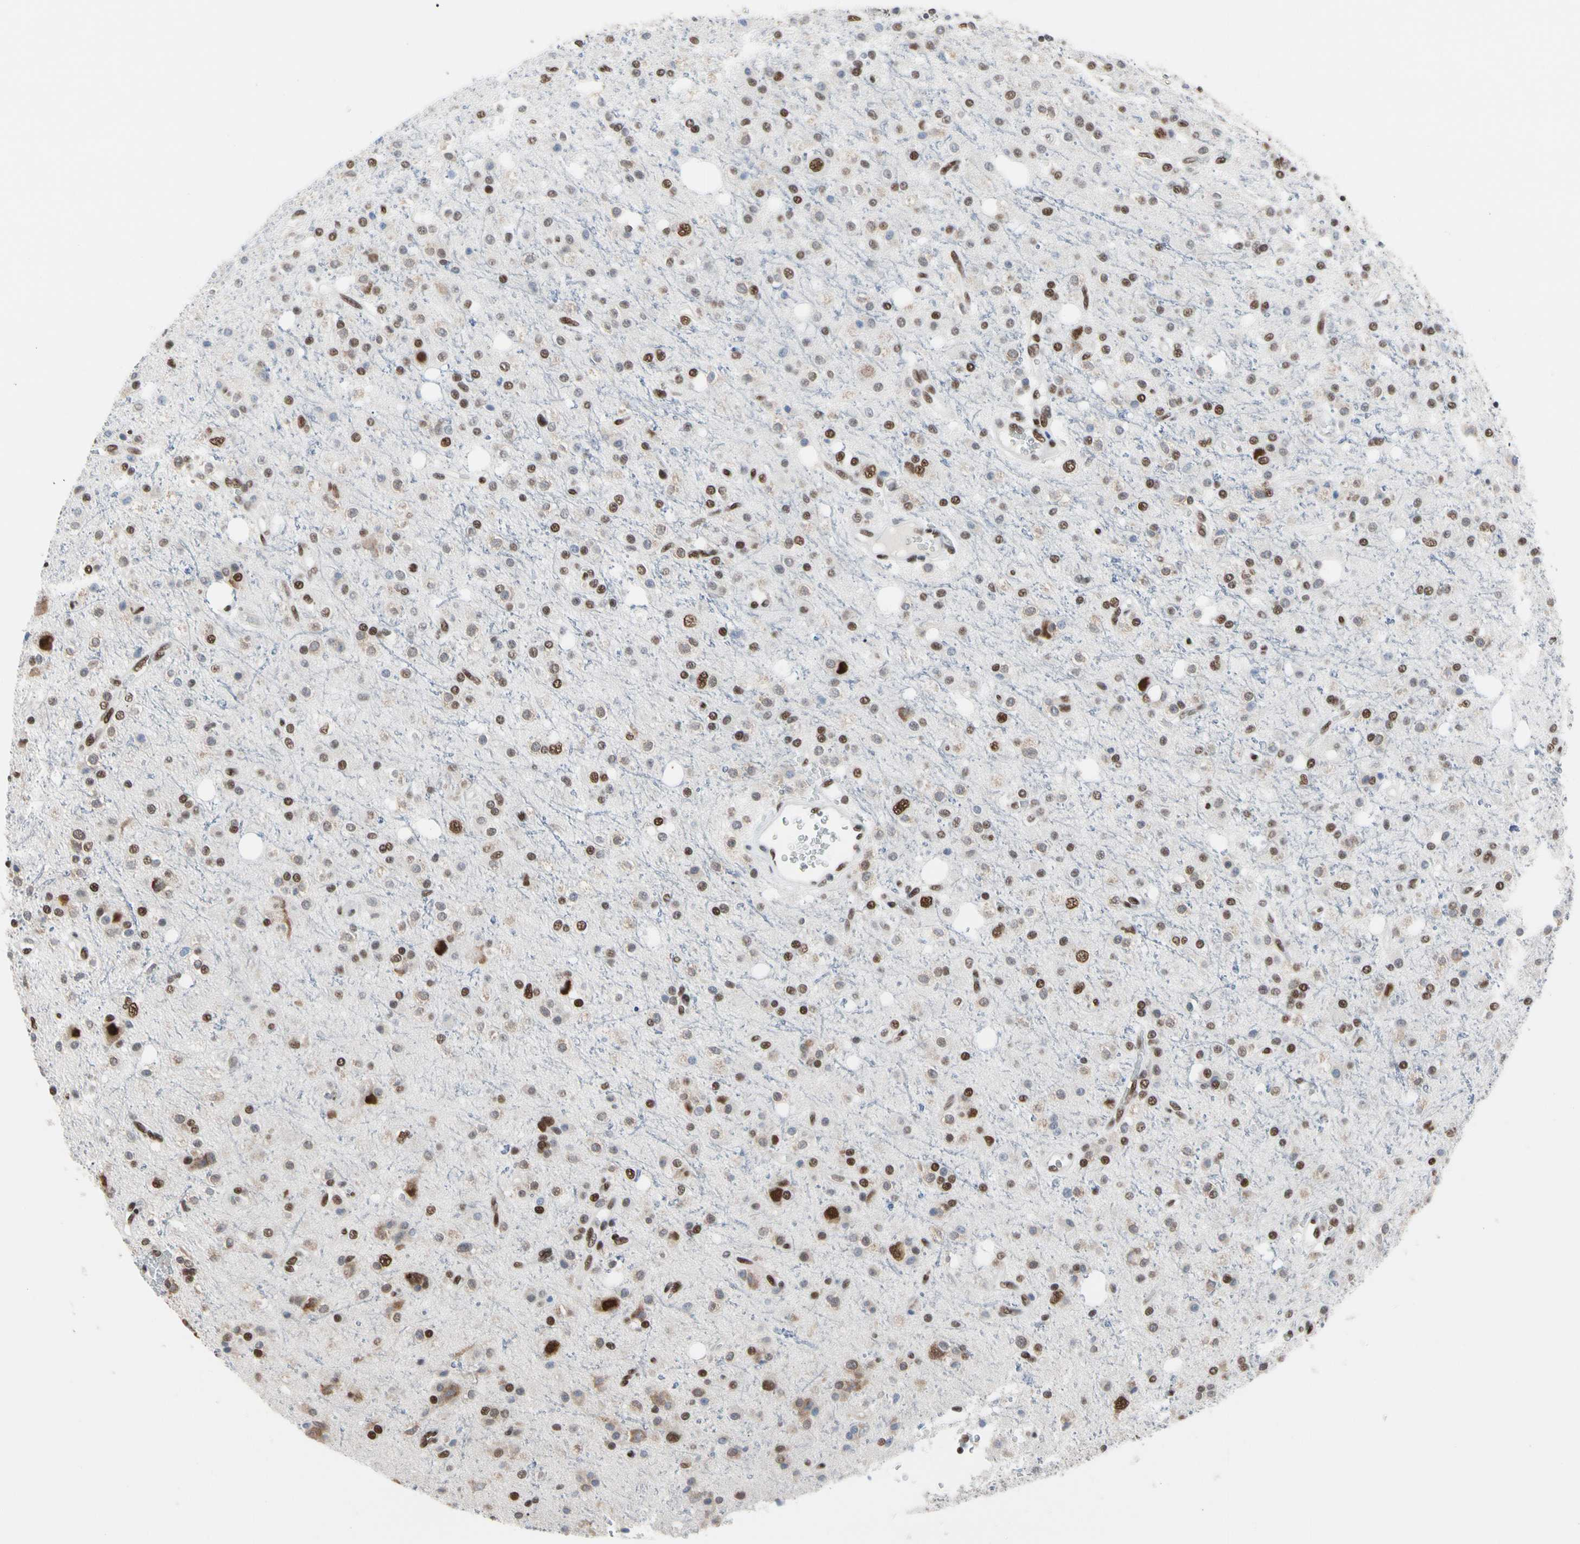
{"staining": {"intensity": "strong", "quantity": "25%-75%", "location": "nuclear"}, "tissue": "glioma", "cell_type": "Tumor cells", "image_type": "cancer", "snomed": [{"axis": "morphology", "description": "Glioma, malignant, High grade"}, {"axis": "topography", "description": "Brain"}], "caption": "Strong nuclear expression is present in approximately 25%-75% of tumor cells in glioma.", "gene": "FAM98B", "patient": {"sex": "male", "age": 47}}